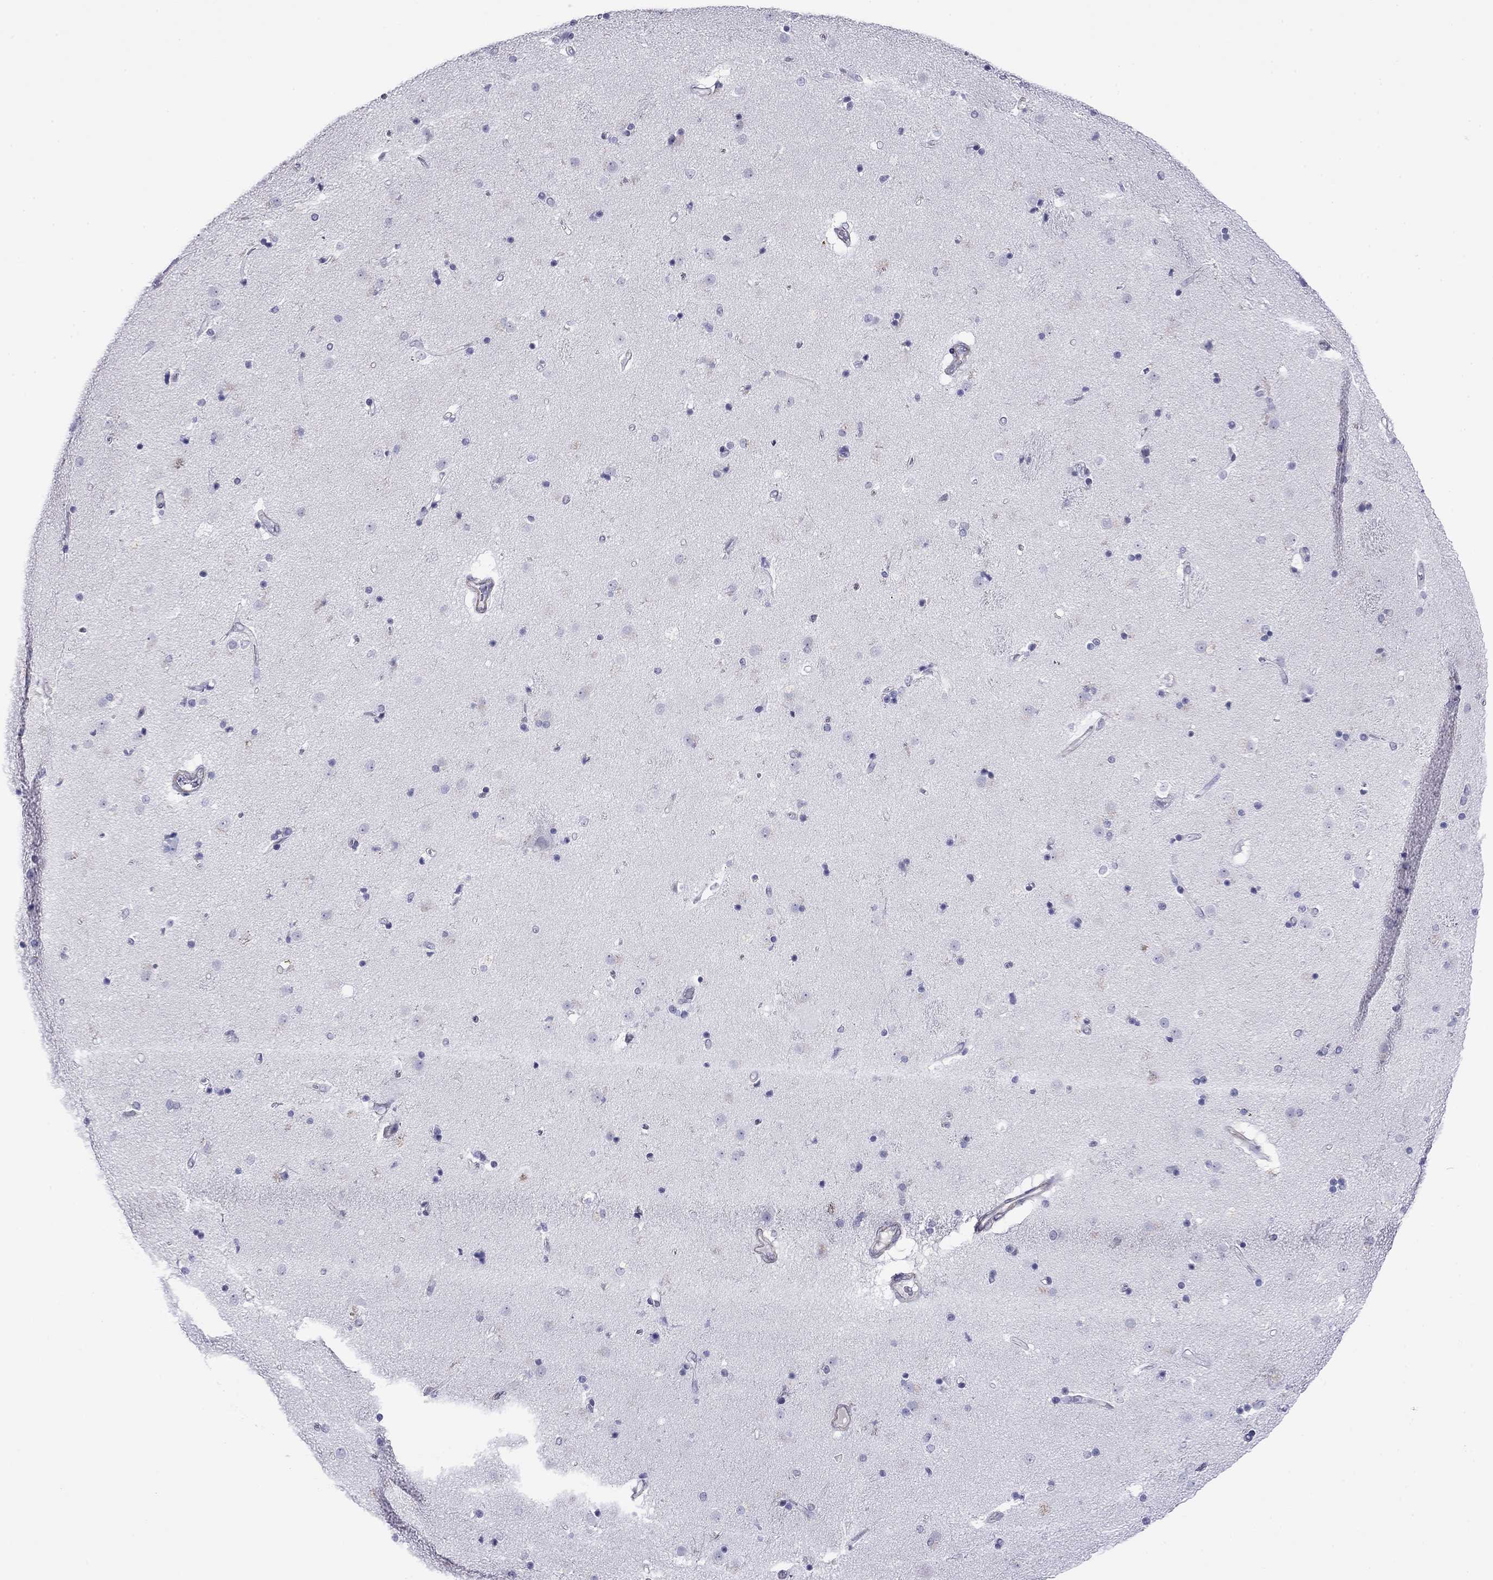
{"staining": {"intensity": "negative", "quantity": "none", "location": "none"}, "tissue": "caudate", "cell_type": "Glial cells", "image_type": "normal", "snomed": [{"axis": "morphology", "description": "Normal tissue, NOS"}, {"axis": "topography", "description": "Lateral ventricle wall"}], "caption": "Protein analysis of benign caudate shows no significant expression in glial cells. The staining was performed using DAB to visualize the protein expression in brown, while the nuclei were stained in blue with hematoxylin (Magnification: 20x).", "gene": "MYMX", "patient": {"sex": "male", "age": 54}}